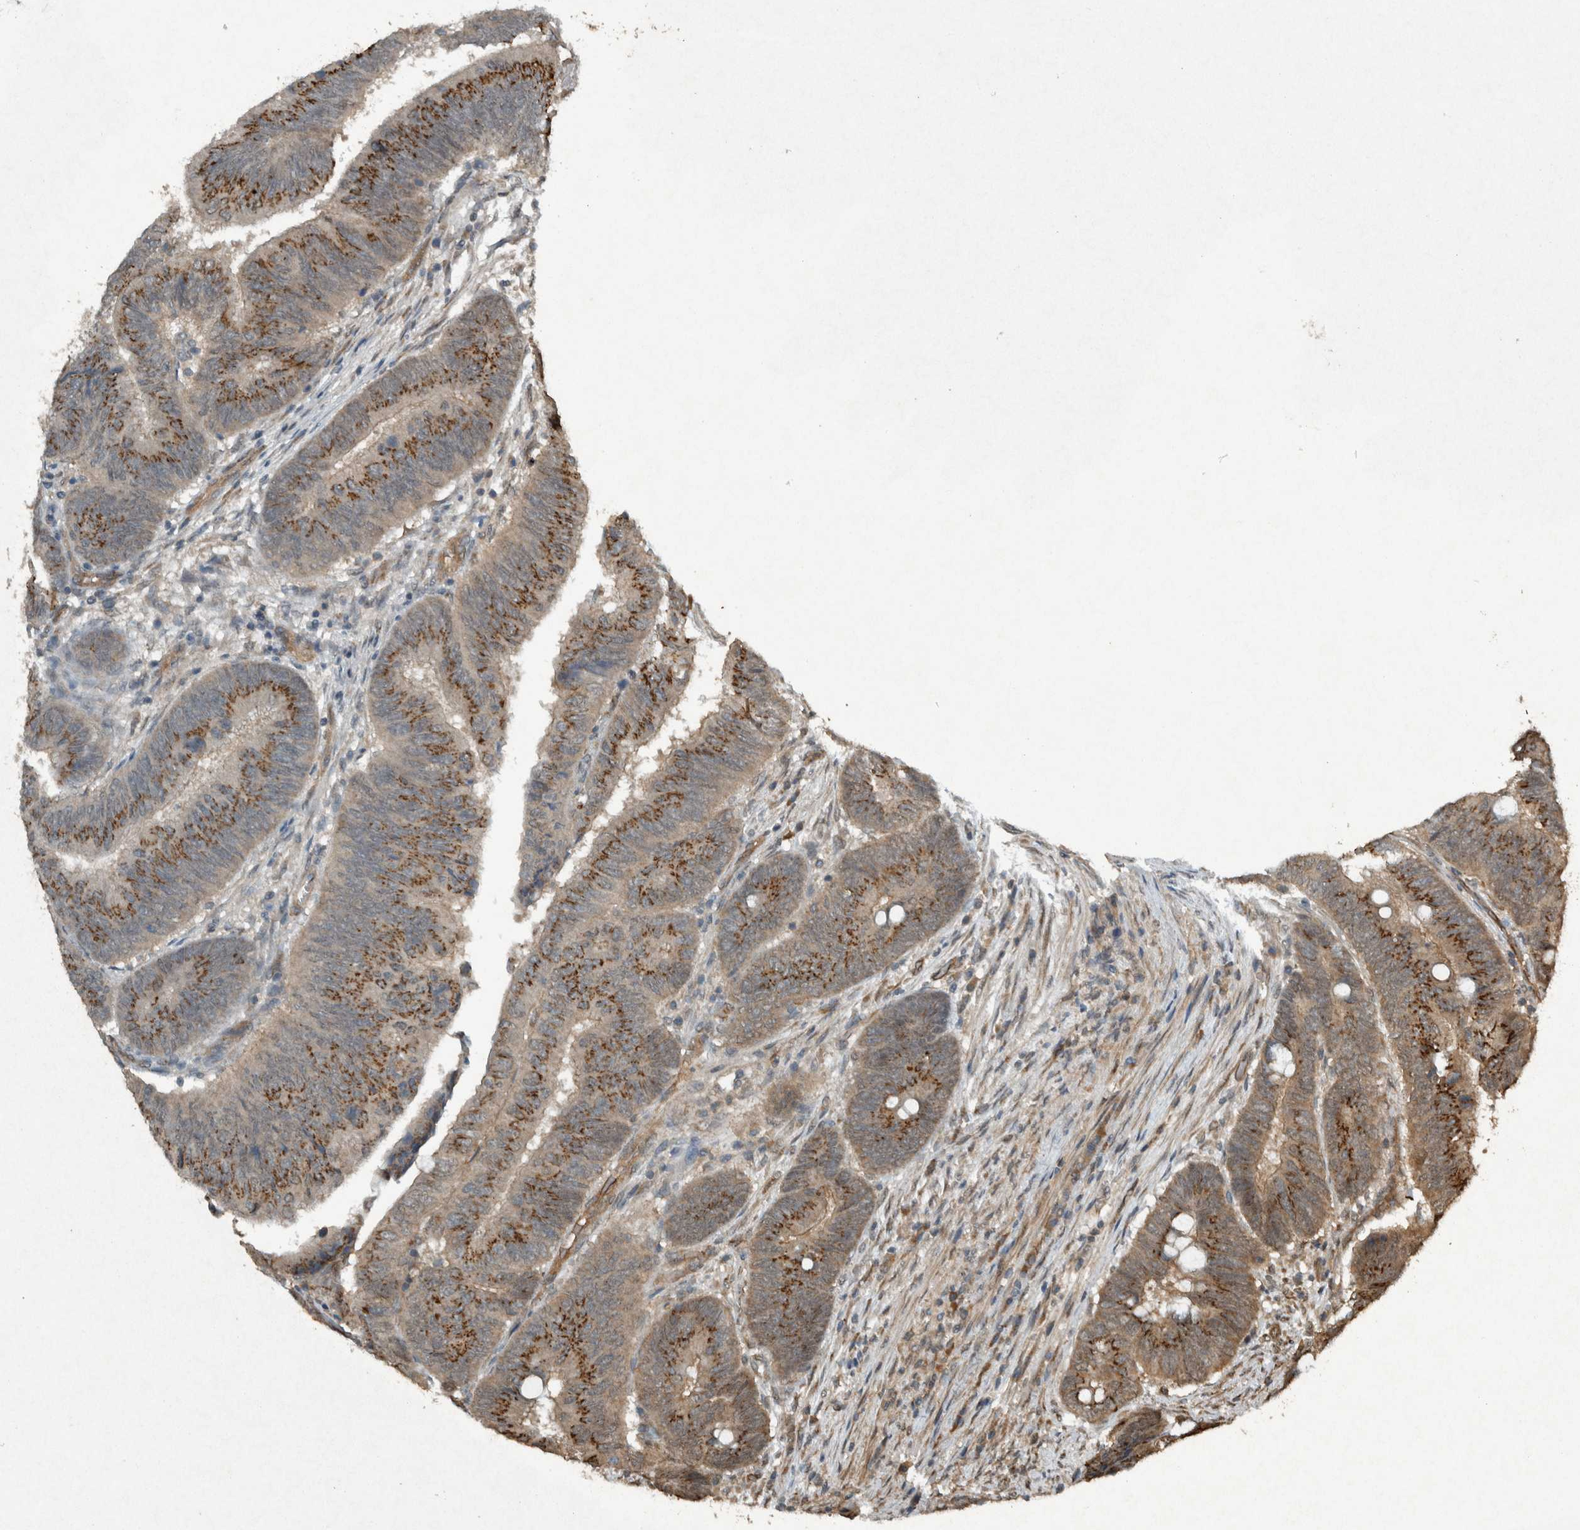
{"staining": {"intensity": "moderate", "quantity": ">75%", "location": "cytoplasmic/membranous"}, "tissue": "colorectal cancer", "cell_type": "Tumor cells", "image_type": "cancer", "snomed": [{"axis": "morphology", "description": "Normal tissue, NOS"}, {"axis": "morphology", "description": "Adenocarcinoma, NOS"}, {"axis": "topography", "description": "Rectum"}, {"axis": "topography", "description": "Peripheral nerve tissue"}], "caption": "The histopathology image exhibits staining of colorectal adenocarcinoma, revealing moderate cytoplasmic/membranous protein expression (brown color) within tumor cells.", "gene": "ARHGEF12", "patient": {"sex": "male", "age": 92}}